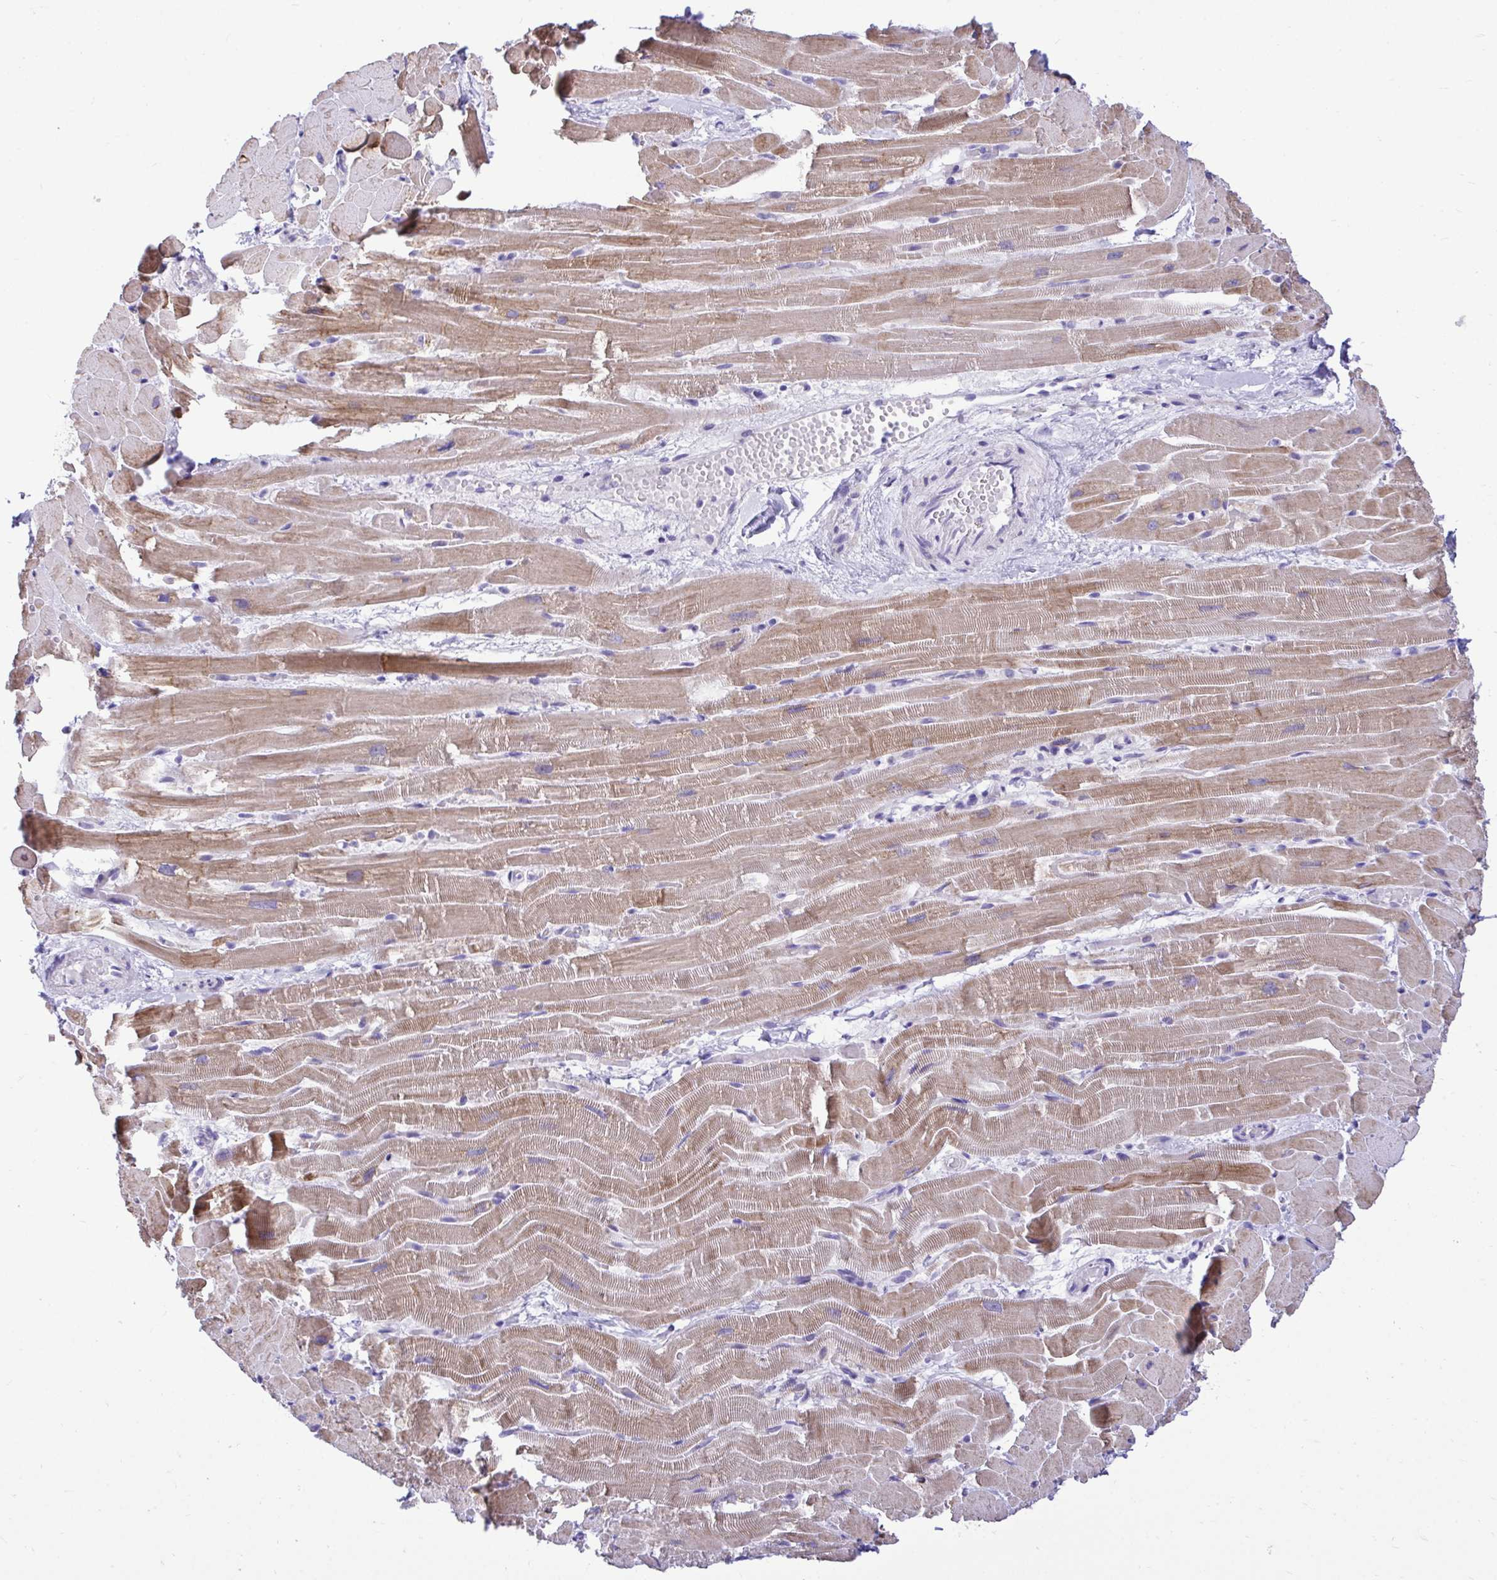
{"staining": {"intensity": "moderate", "quantity": ">75%", "location": "cytoplasmic/membranous"}, "tissue": "heart muscle", "cell_type": "Cardiomyocytes", "image_type": "normal", "snomed": [{"axis": "morphology", "description": "Normal tissue, NOS"}, {"axis": "topography", "description": "Heart"}], "caption": "Immunohistochemistry (IHC) of benign heart muscle reveals medium levels of moderate cytoplasmic/membranous staining in approximately >75% of cardiomyocytes. (DAB (3,3'-diaminobenzidine) IHC, brown staining for protein, blue staining for nuclei).", "gene": "ABCG2", "patient": {"sex": "male", "age": 37}}